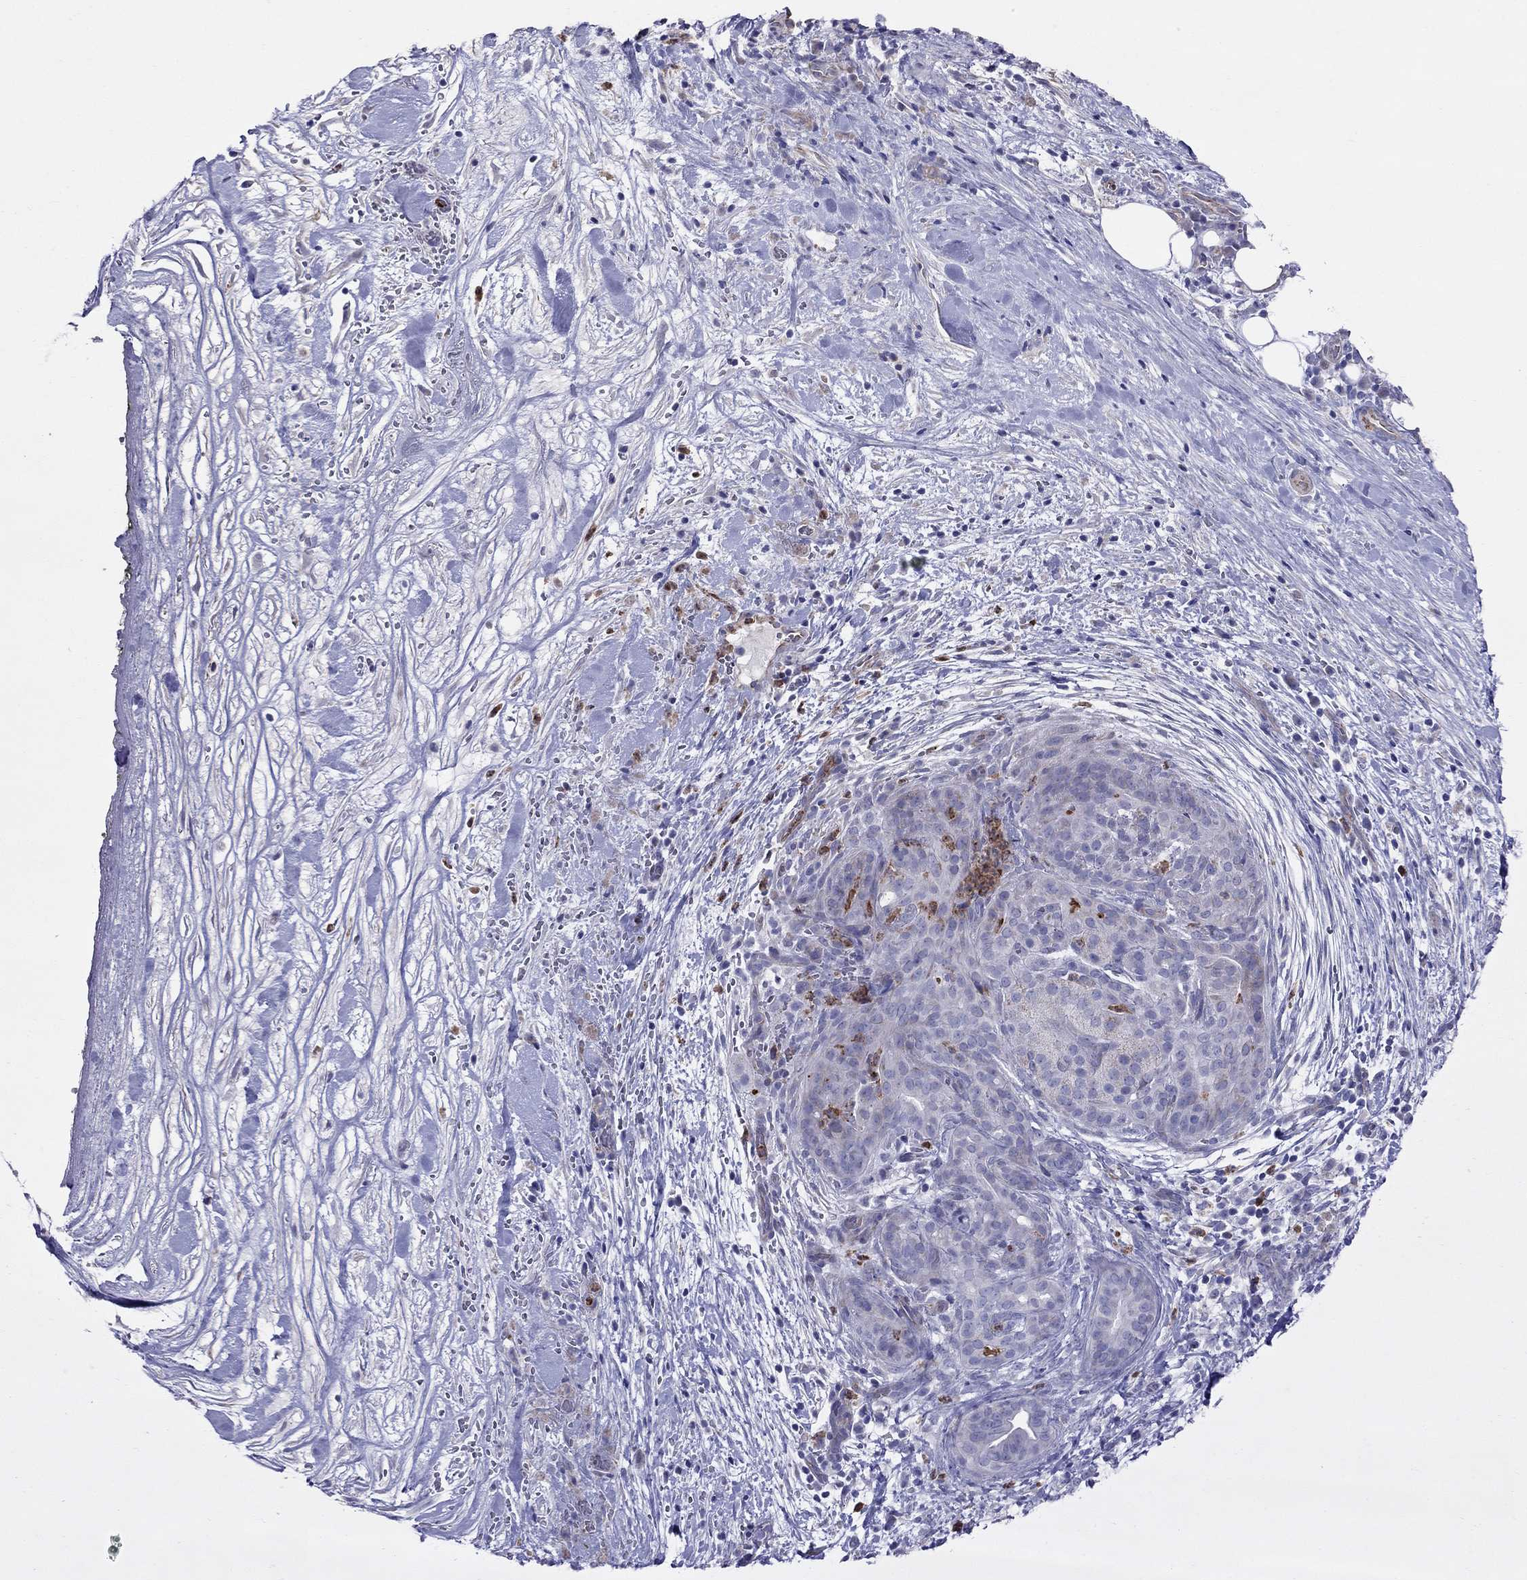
{"staining": {"intensity": "negative", "quantity": "none", "location": "none"}, "tissue": "pancreatic cancer", "cell_type": "Tumor cells", "image_type": "cancer", "snomed": [{"axis": "morphology", "description": "Adenocarcinoma, NOS"}, {"axis": "topography", "description": "Pancreas"}], "caption": "Tumor cells show no significant positivity in adenocarcinoma (pancreatic).", "gene": "SPINT4", "patient": {"sex": "male", "age": 44}}